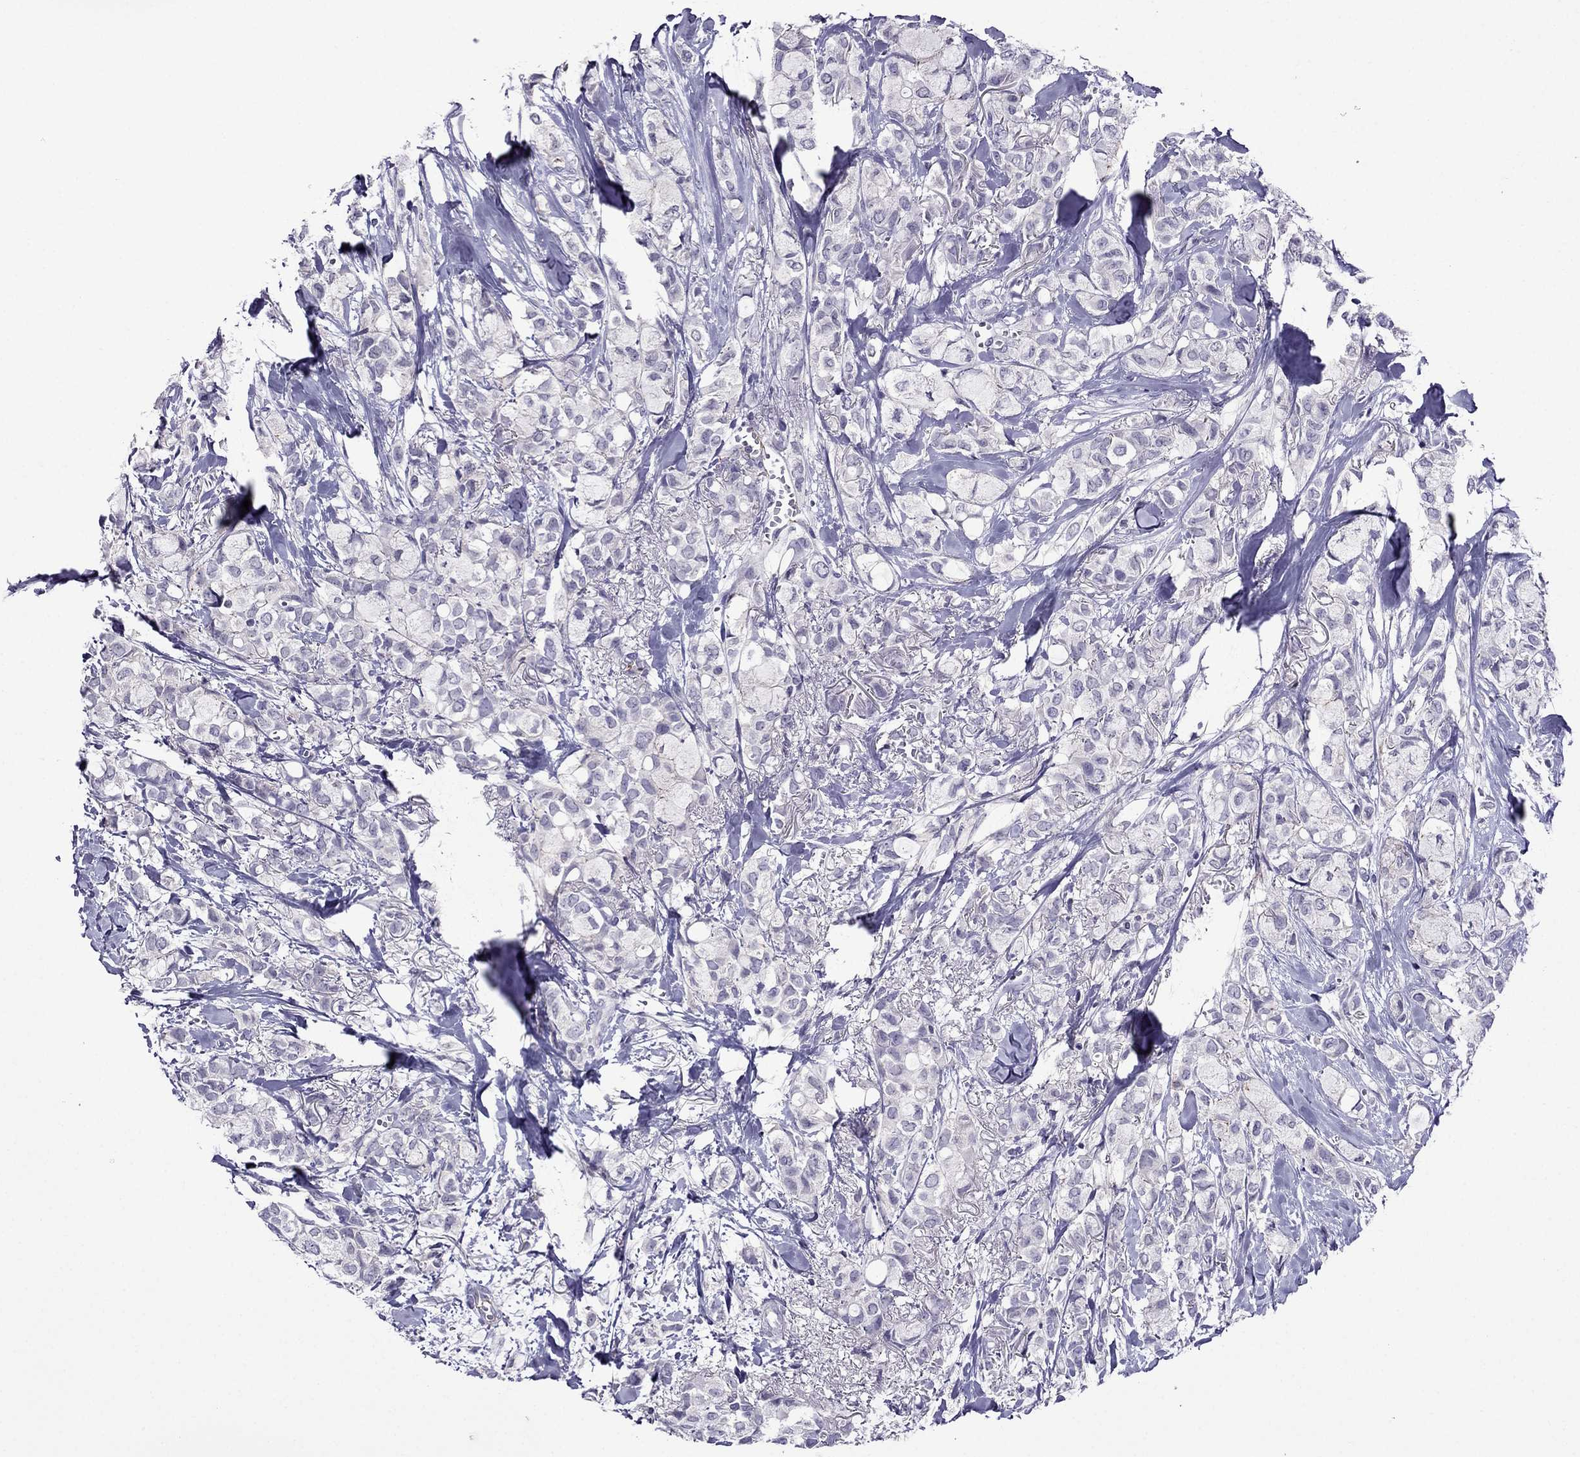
{"staining": {"intensity": "negative", "quantity": "none", "location": "none"}, "tissue": "breast cancer", "cell_type": "Tumor cells", "image_type": "cancer", "snomed": [{"axis": "morphology", "description": "Duct carcinoma"}, {"axis": "topography", "description": "Breast"}], "caption": "A histopathology image of human breast intraductal carcinoma is negative for staining in tumor cells. The staining is performed using DAB brown chromogen with nuclei counter-stained in using hematoxylin.", "gene": "SPTBN4", "patient": {"sex": "female", "age": 85}}